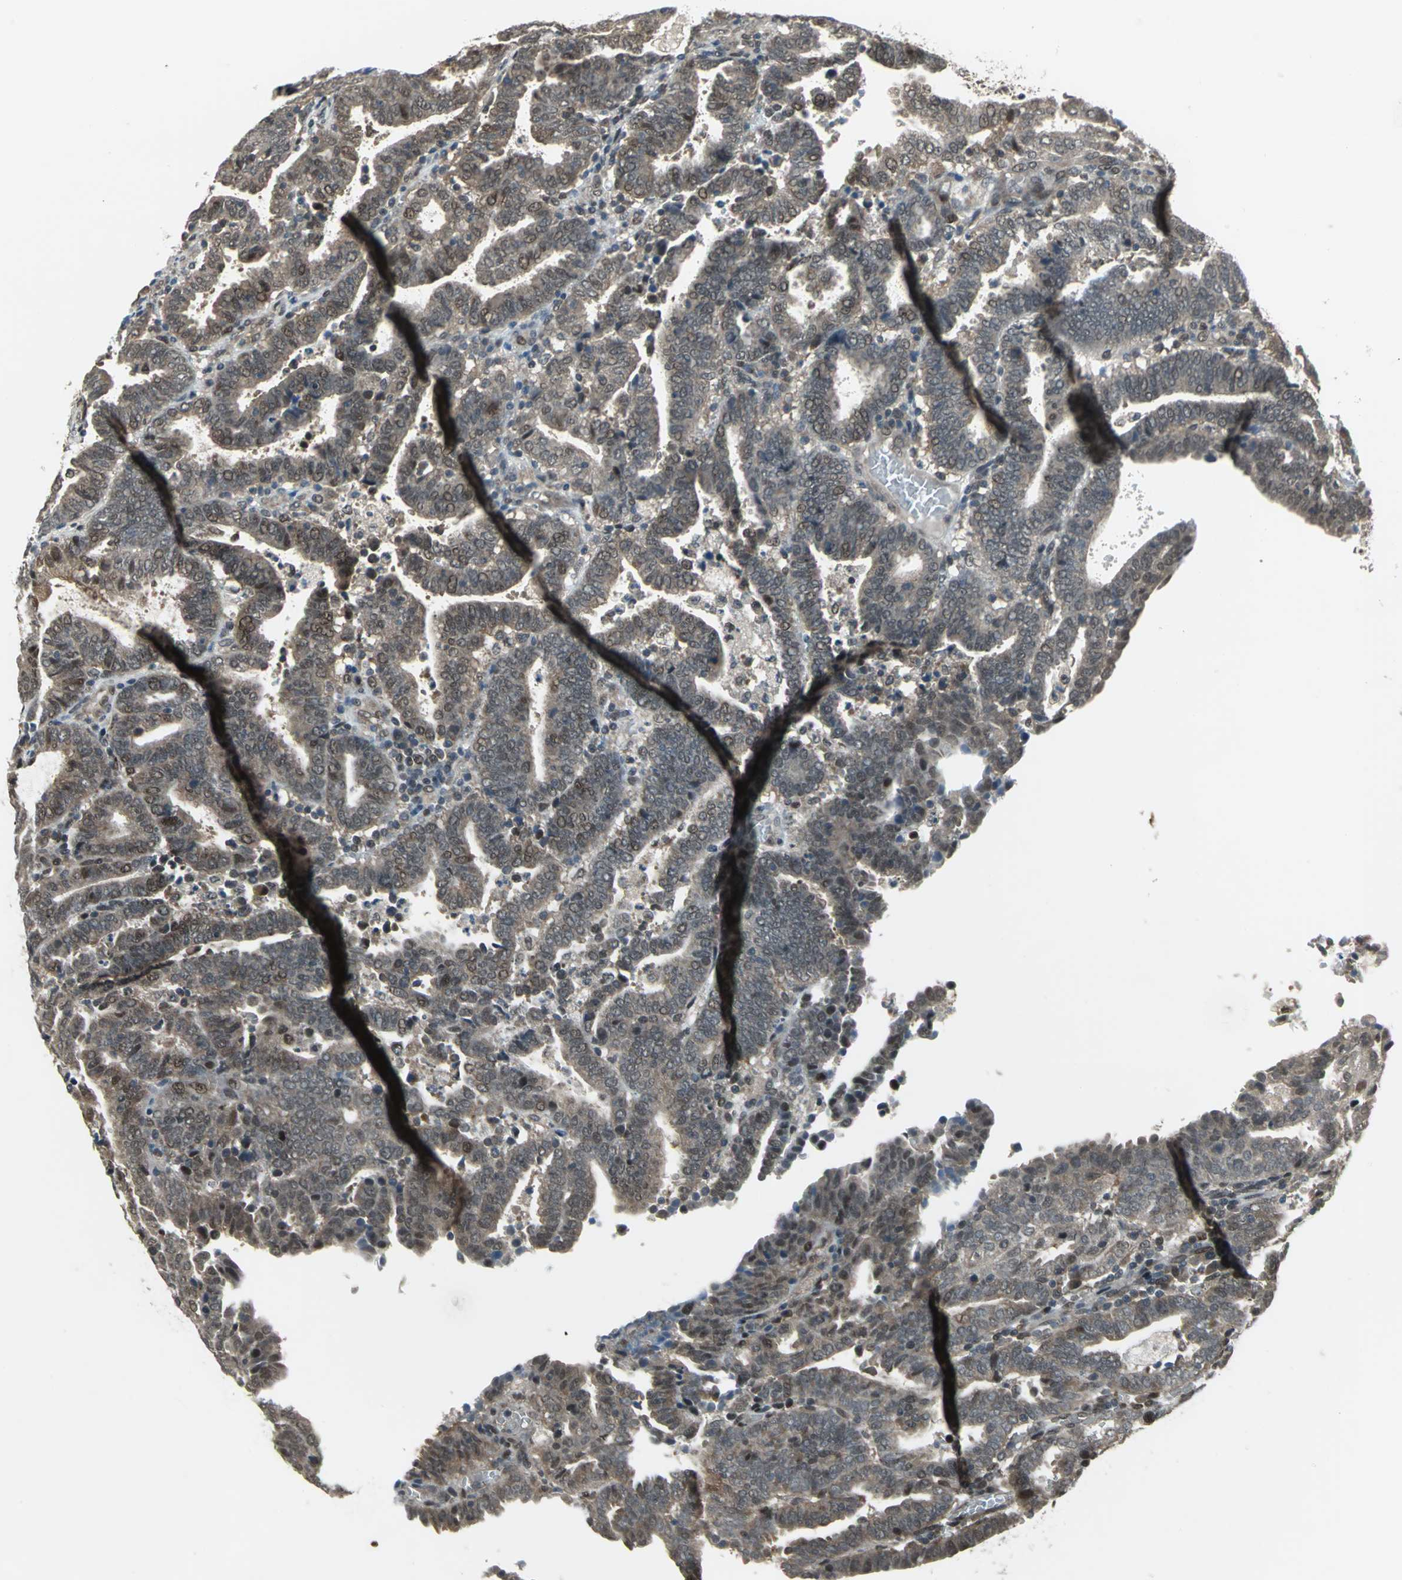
{"staining": {"intensity": "weak", "quantity": ">75%", "location": "cytoplasmic/membranous,nuclear"}, "tissue": "endometrial cancer", "cell_type": "Tumor cells", "image_type": "cancer", "snomed": [{"axis": "morphology", "description": "Adenocarcinoma, NOS"}, {"axis": "topography", "description": "Uterus"}], "caption": "Human endometrial adenocarcinoma stained with a protein marker displays weak staining in tumor cells.", "gene": "COPS5", "patient": {"sex": "female", "age": 83}}